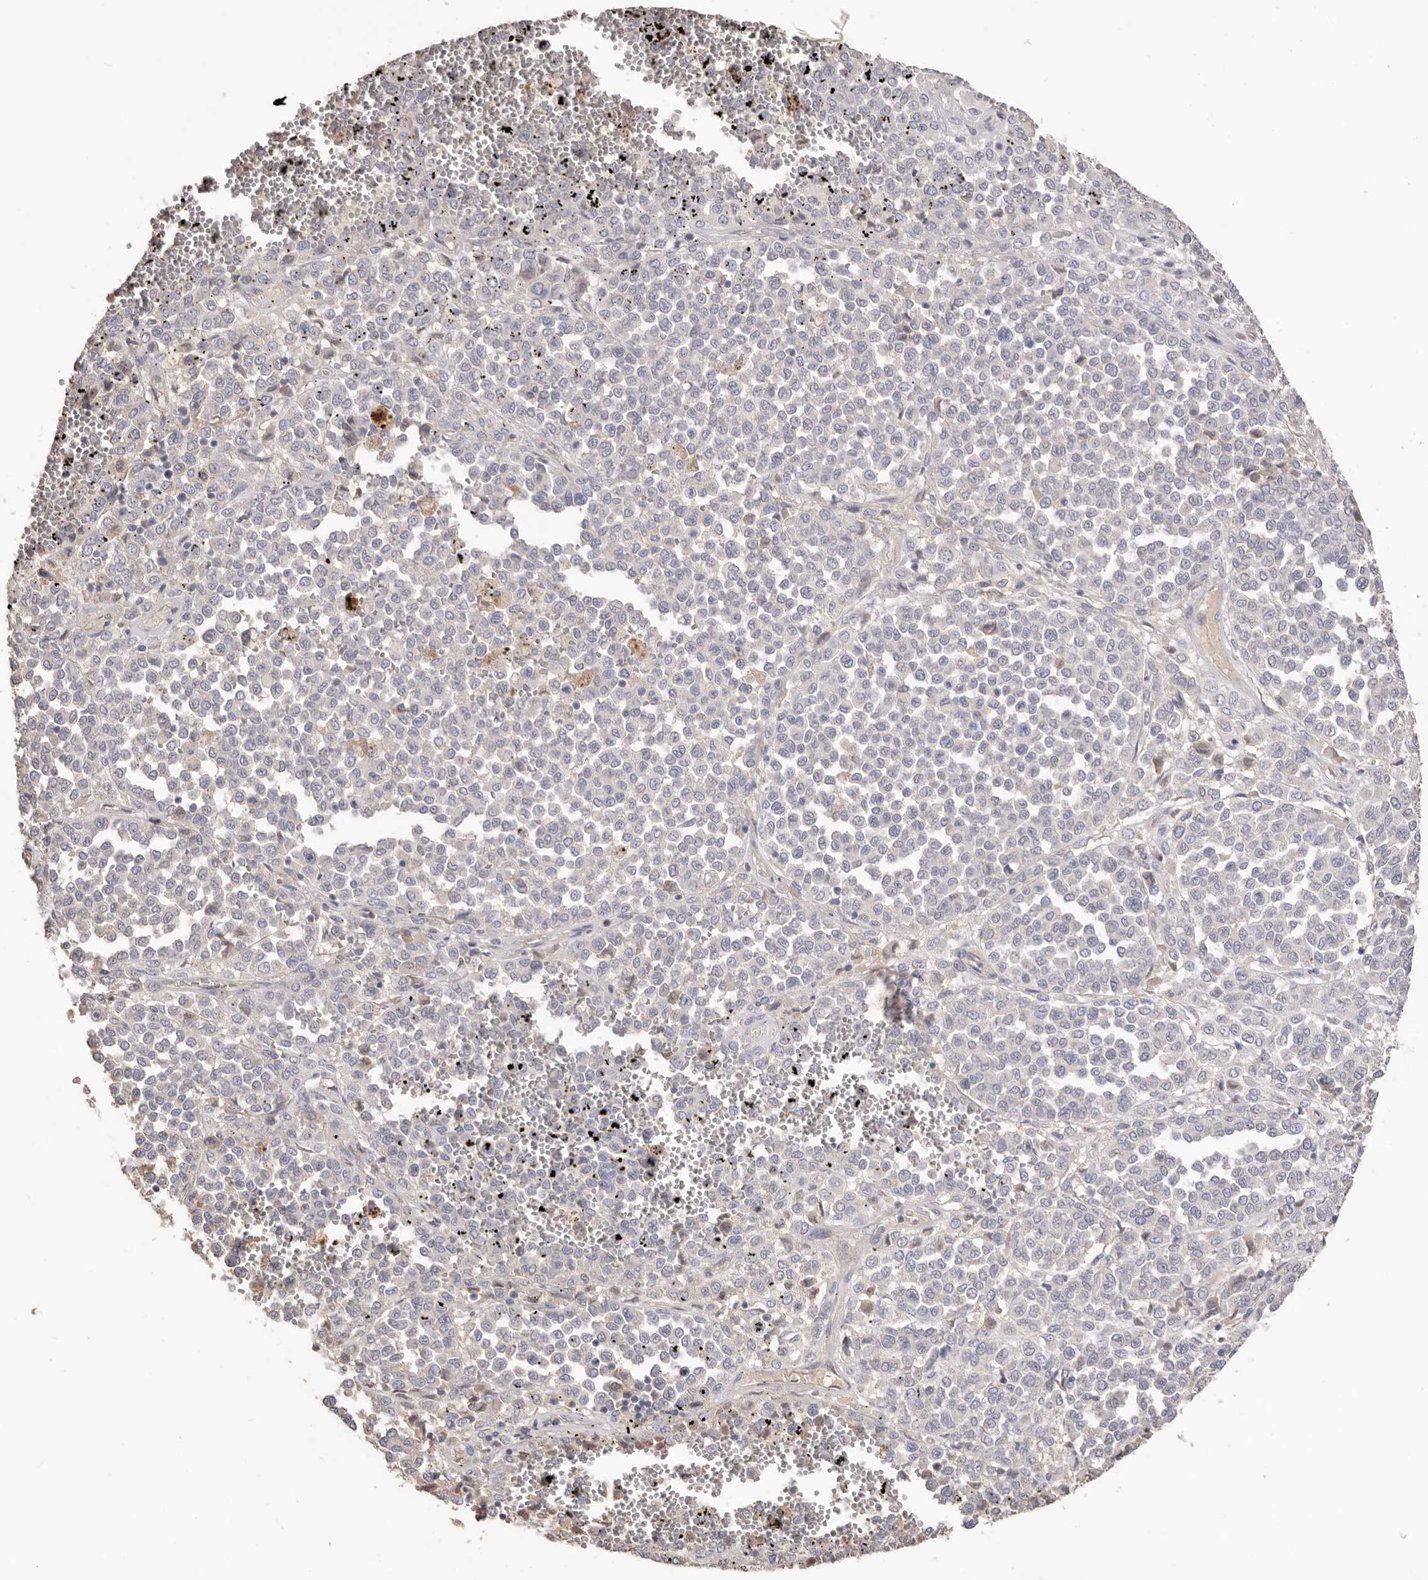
{"staining": {"intensity": "negative", "quantity": "none", "location": "none"}, "tissue": "melanoma", "cell_type": "Tumor cells", "image_type": "cancer", "snomed": [{"axis": "morphology", "description": "Malignant melanoma, Metastatic site"}, {"axis": "topography", "description": "Pancreas"}], "caption": "A histopathology image of human malignant melanoma (metastatic site) is negative for staining in tumor cells.", "gene": "HCAR2", "patient": {"sex": "female", "age": 30}}